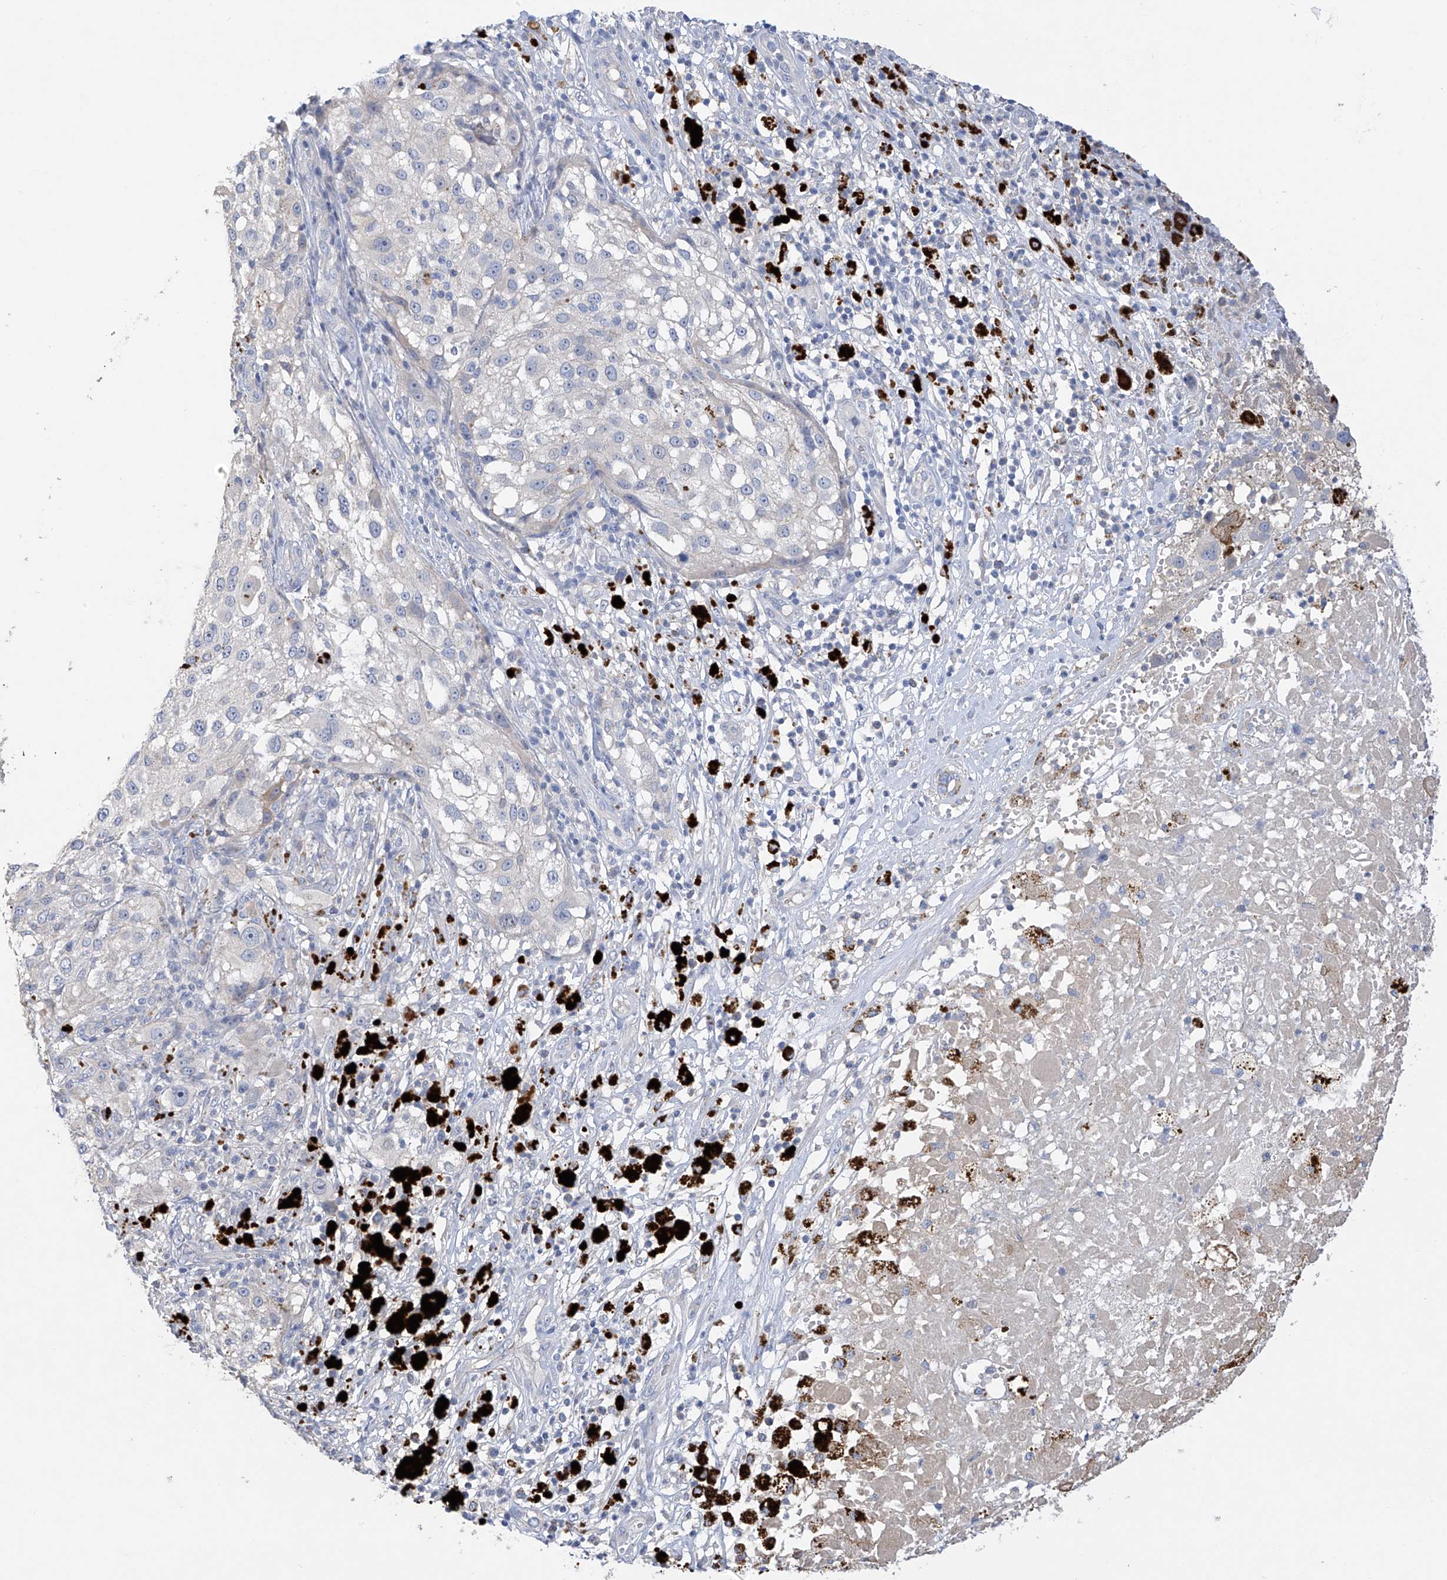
{"staining": {"intensity": "negative", "quantity": "none", "location": "none"}, "tissue": "melanoma", "cell_type": "Tumor cells", "image_type": "cancer", "snomed": [{"axis": "morphology", "description": "Necrosis, NOS"}, {"axis": "morphology", "description": "Malignant melanoma, NOS"}, {"axis": "topography", "description": "Skin"}], "caption": "Immunohistochemistry (IHC) image of neoplastic tissue: human malignant melanoma stained with DAB displays no significant protein positivity in tumor cells. (DAB (3,3'-diaminobenzidine) IHC with hematoxylin counter stain).", "gene": "PRSS12", "patient": {"sex": "female", "age": 87}}